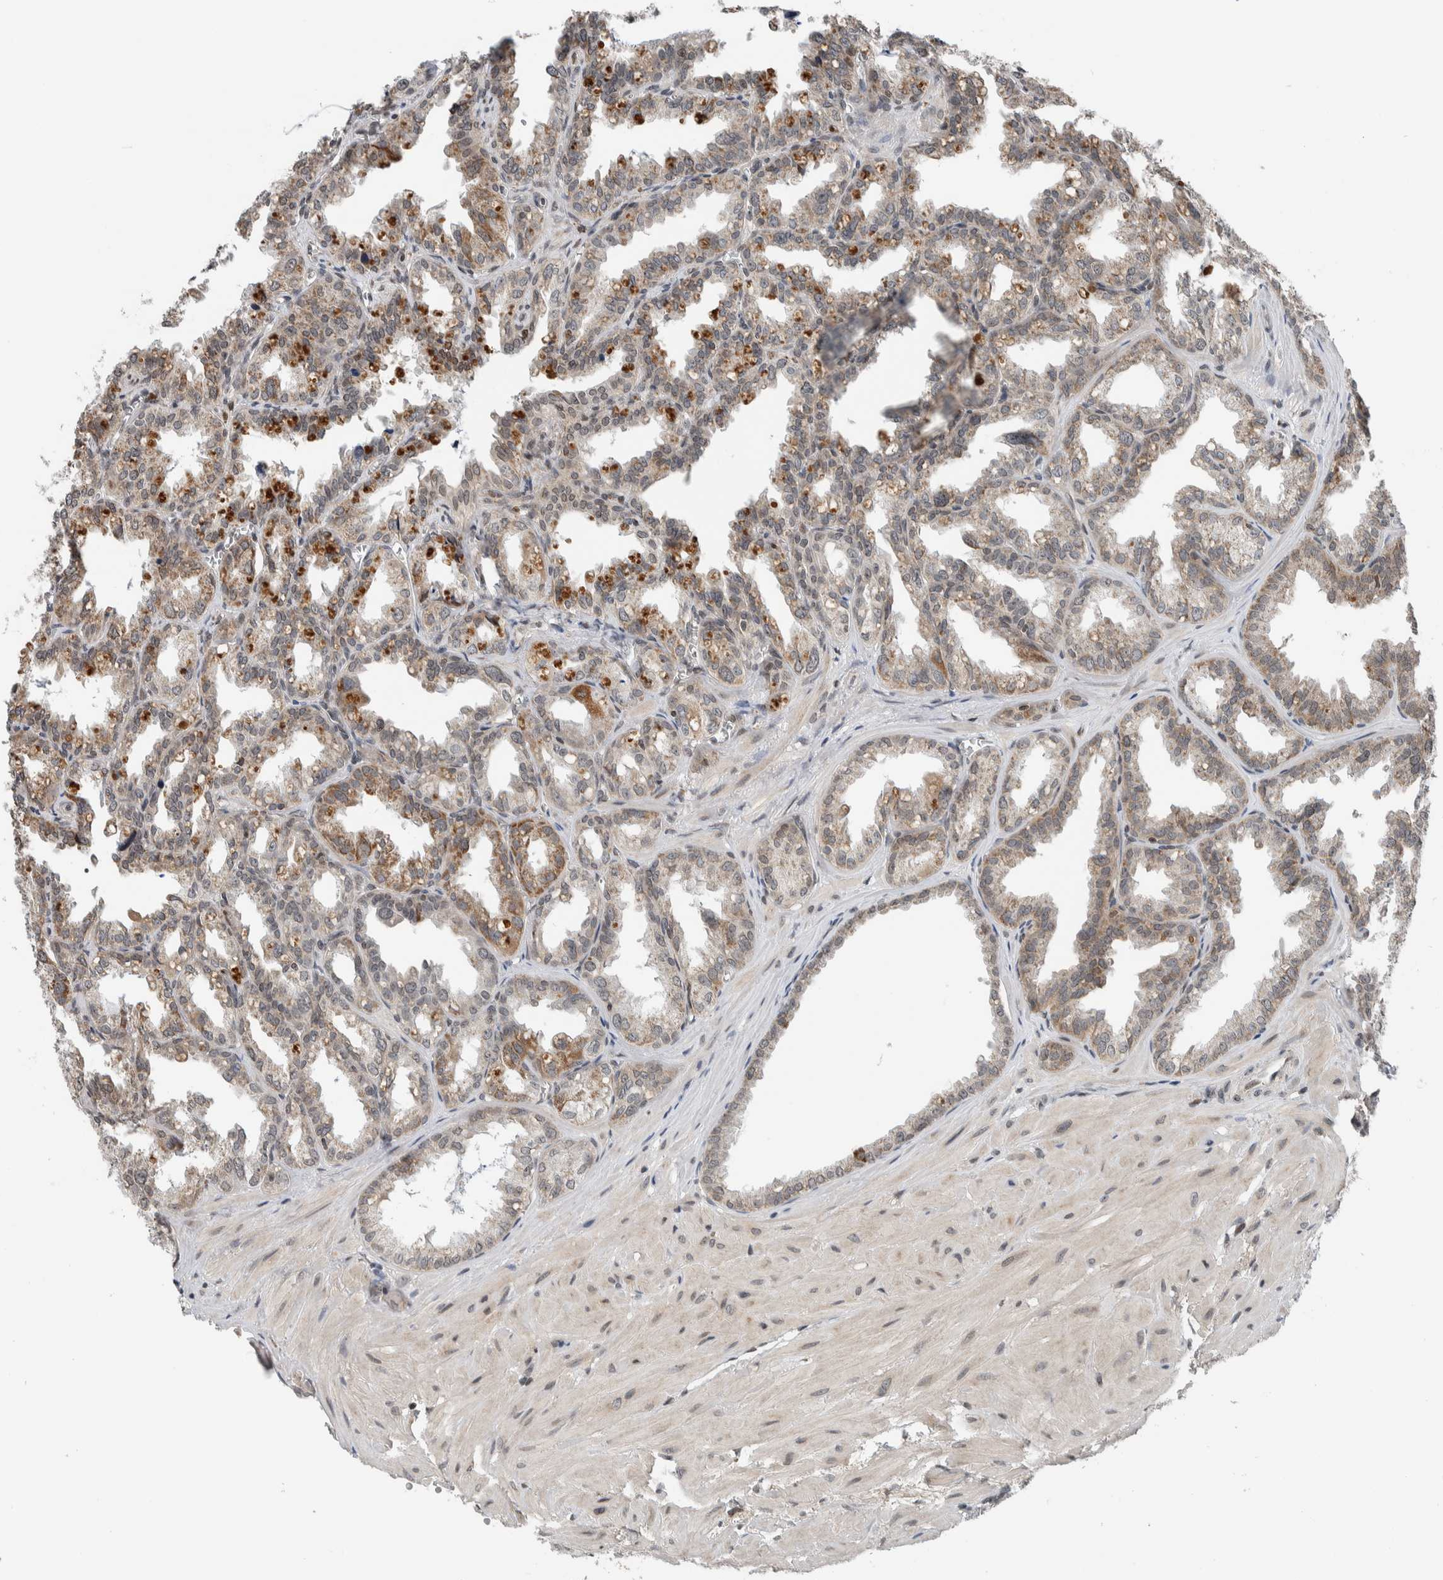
{"staining": {"intensity": "moderate", "quantity": "25%-75%", "location": "cytoplasmic/membranous"}, "tissue": "seminal vesicle", "cell_type": "Glandular cells", "image_type": "normal", "snomed": [{"axis": "morphology", "description": "Normal tissue, NOS"}, {"axis": "topography", "description": "Prostate"}, {"axis": "topography", "description": "Seminal veicle"}], "caption": "A brown stain shows moderate cytoplasmic/membranous positivity of a protein in glandular cells of benign seminal vesicle. The staining was performed using DAB to visualize the protein expression in brown, while the nuclei were stained in blue with hematoxylin (Magnification: 20x).", "gene": "NPLOC4", "patient": {"sex": "male", "age": 51}}